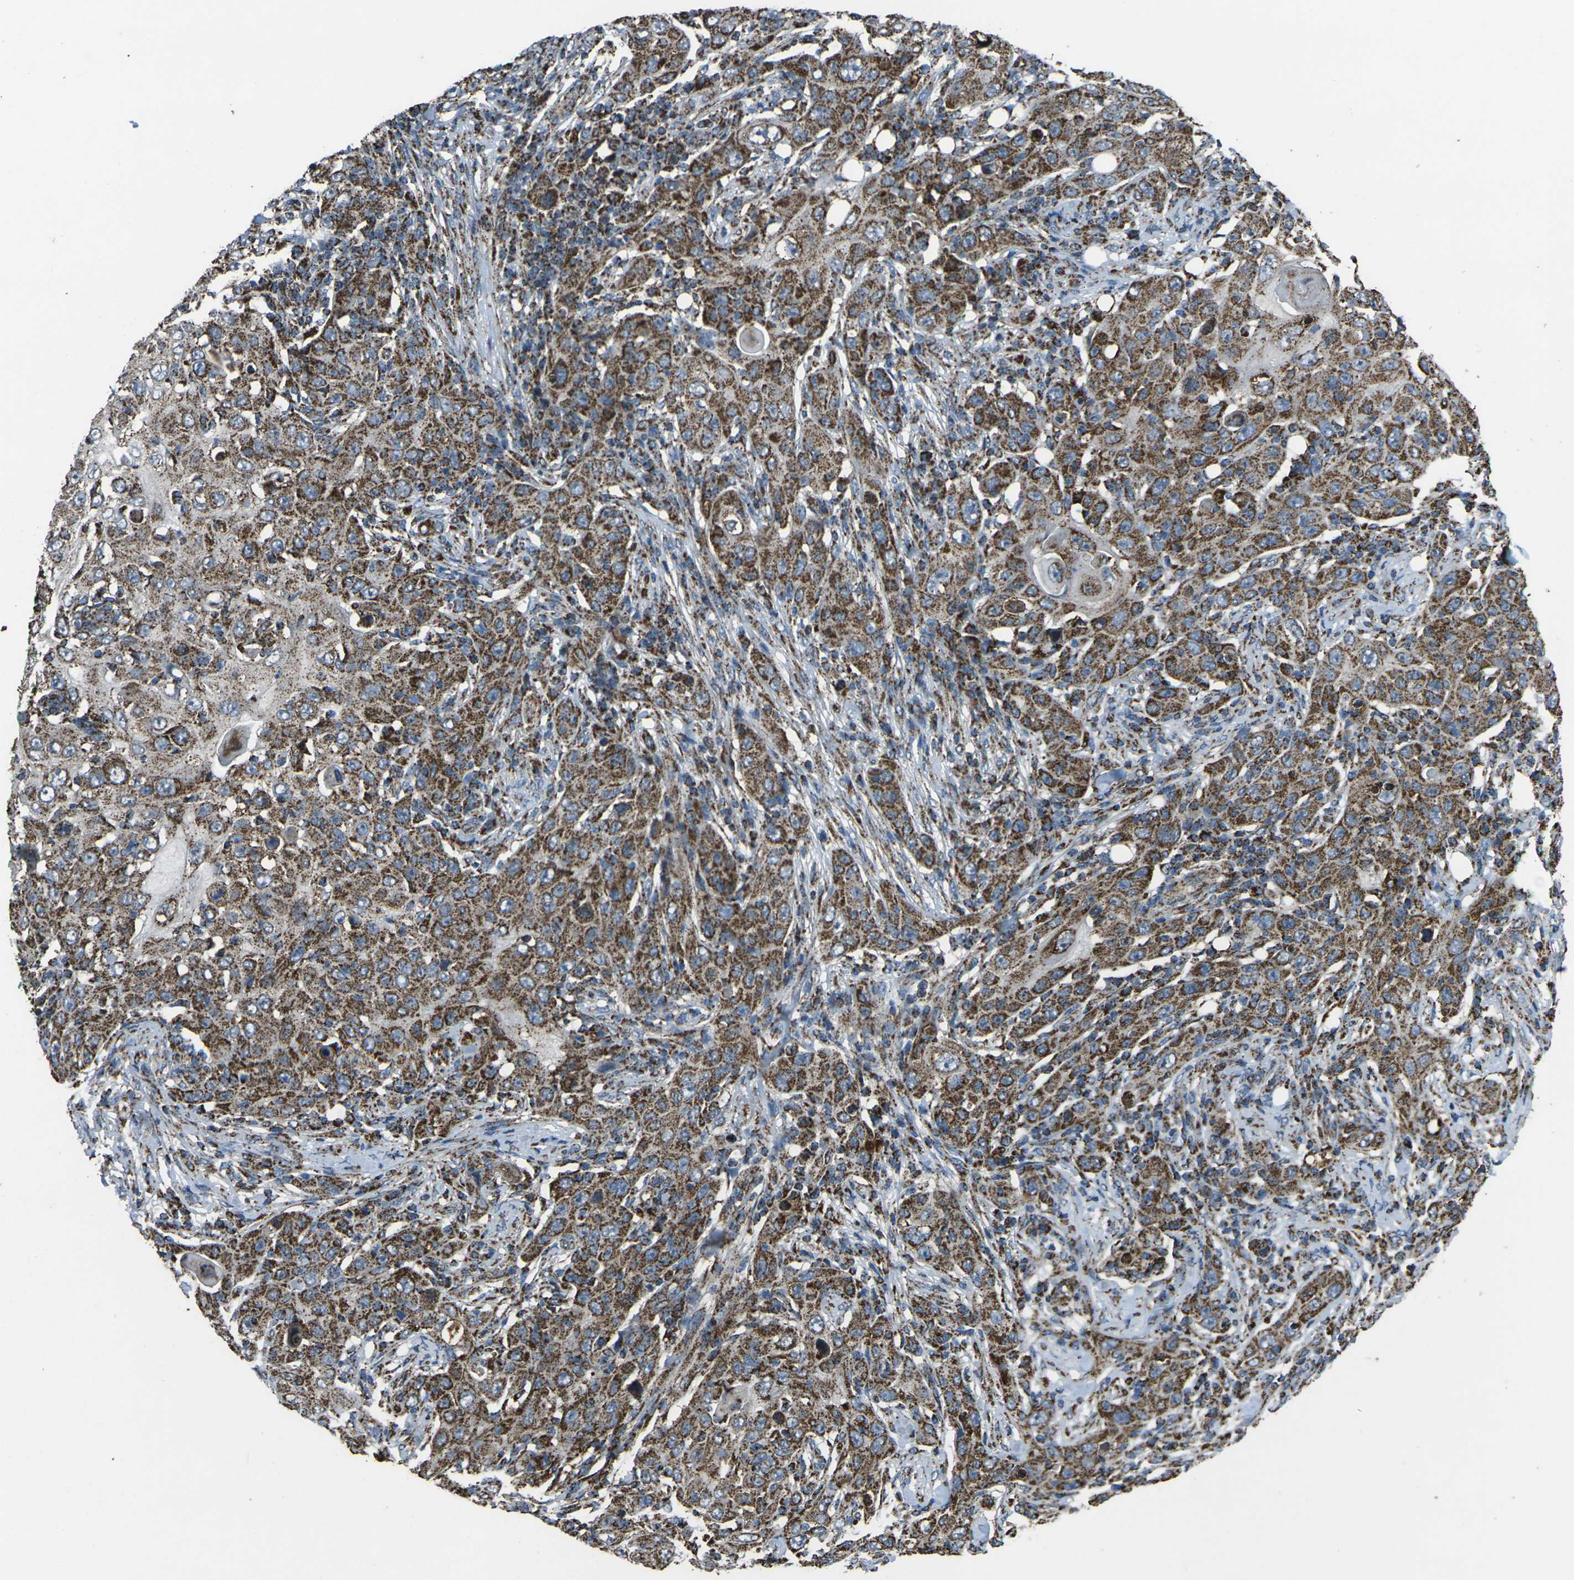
{"staining": {"intensity": "moderate", "quantity": ">75%", "location": "cytoplasmic/membranous"}, "tissue": "skin cancer", "cell_type": "Tumor cells", "image_type": "cancer", "snomed": [{"axis": "morphology", "description": "Squamous cell carcinoma, NOS"}, {"axis": "topography", "description": "Skin"}], "caption": "DAB immunohistochemical staining of human squamous cell carcinoma (skin) shows moderate cytoplasmic/membranous protein positivity in about >75% of tumor cells. The staining was performed using DAB (3,3'-diaminobenzidine), with brown indicating positive protein expression. Nuclei are stained blue with hematoxylin.", "gene": "KLHL5", "patient": {"sex": "female", "age": 88}}